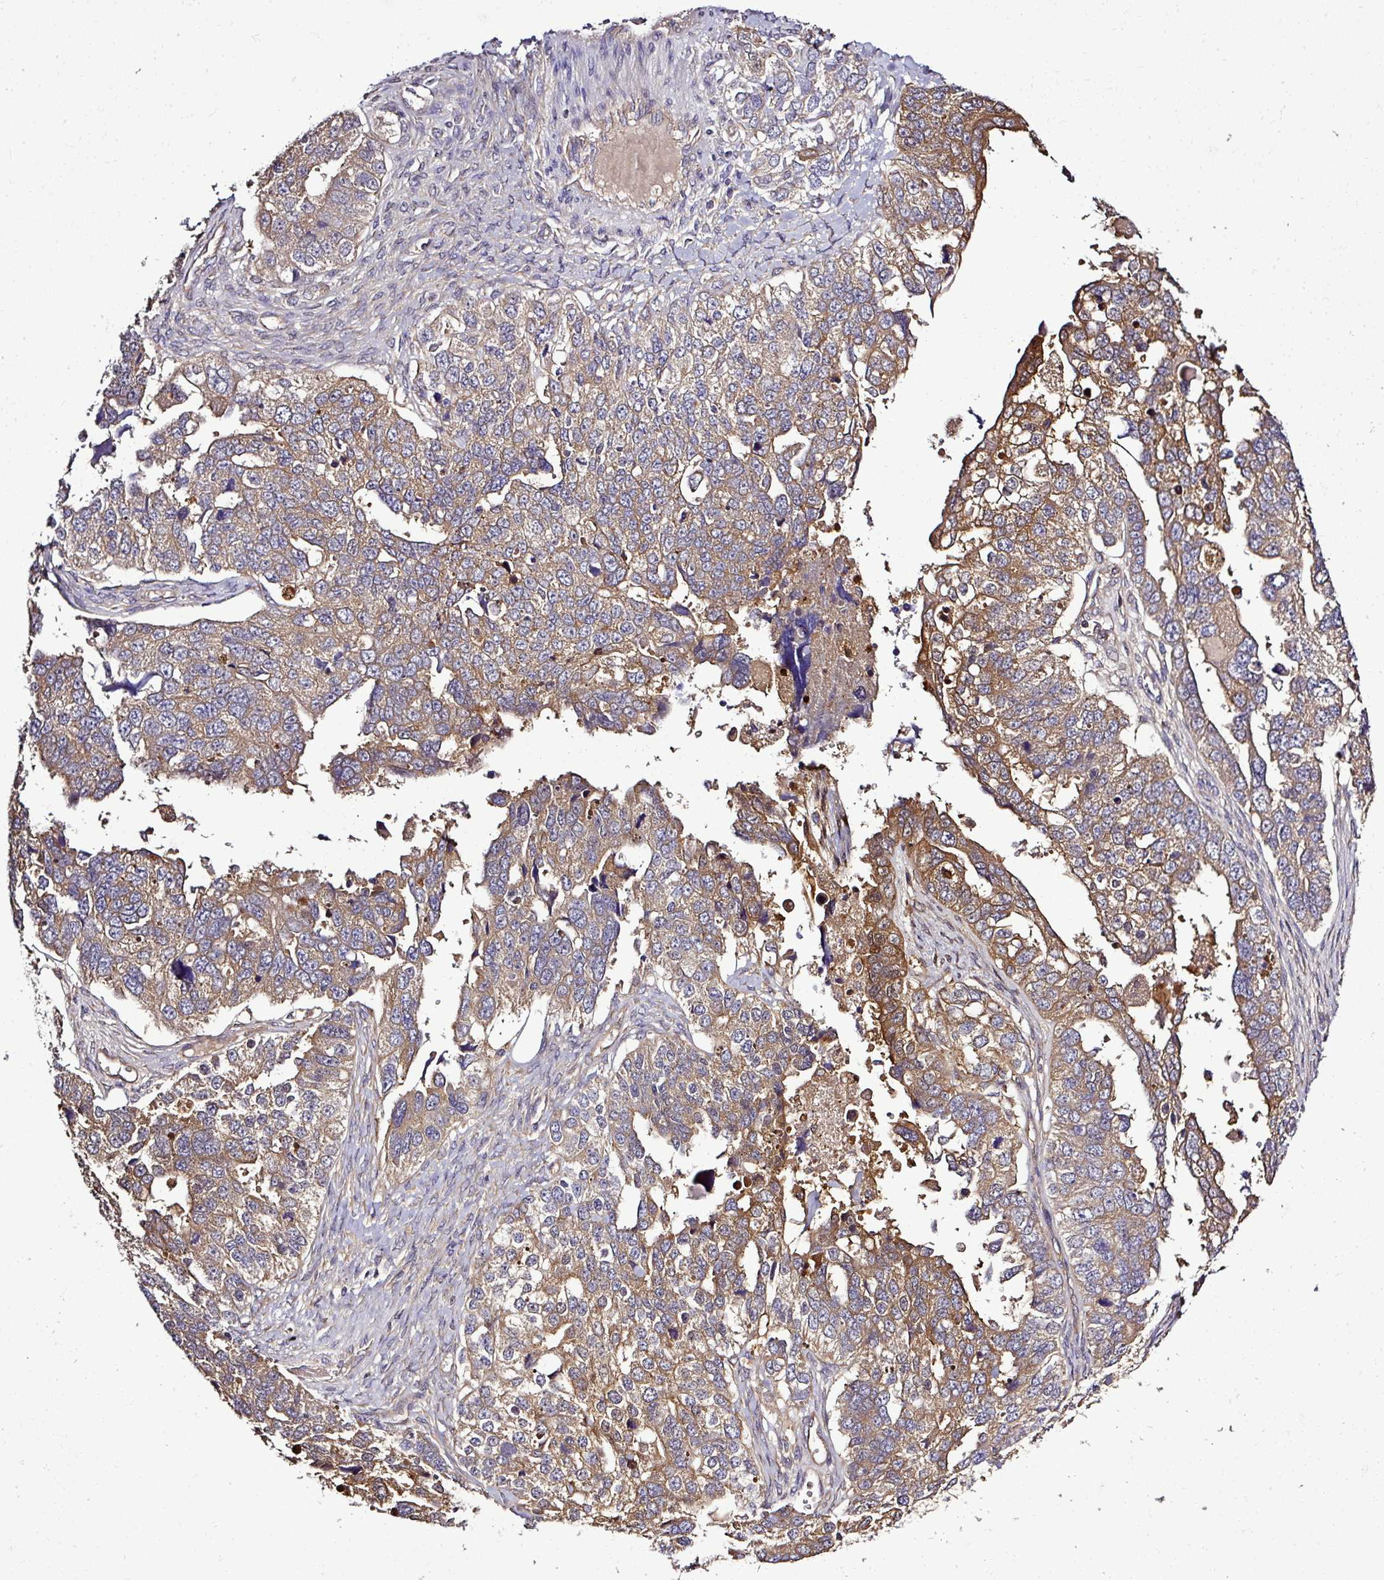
{"staining": {"intensity": "moderate", "quantity": "25%-75%", "location": "cytoplasmic/membranous"}, "tissue": "ovarian cancer", "cell_type": "Tumor cells", "image_type": "cancer", "snomed": [{"axis": "morphology", "description": "Cystadenocarcinoma, serous, NOS"}, {"axis": "topography", "description": "Ovary"}], "caption": "A brown stain highlights moderate cytoplasmic/membranous positivity of a protein in ovarian serous cystadenocarcinoma tumor cells.", "gene": "TMEM107", "patient": {"sex": "female", "age": 76}}